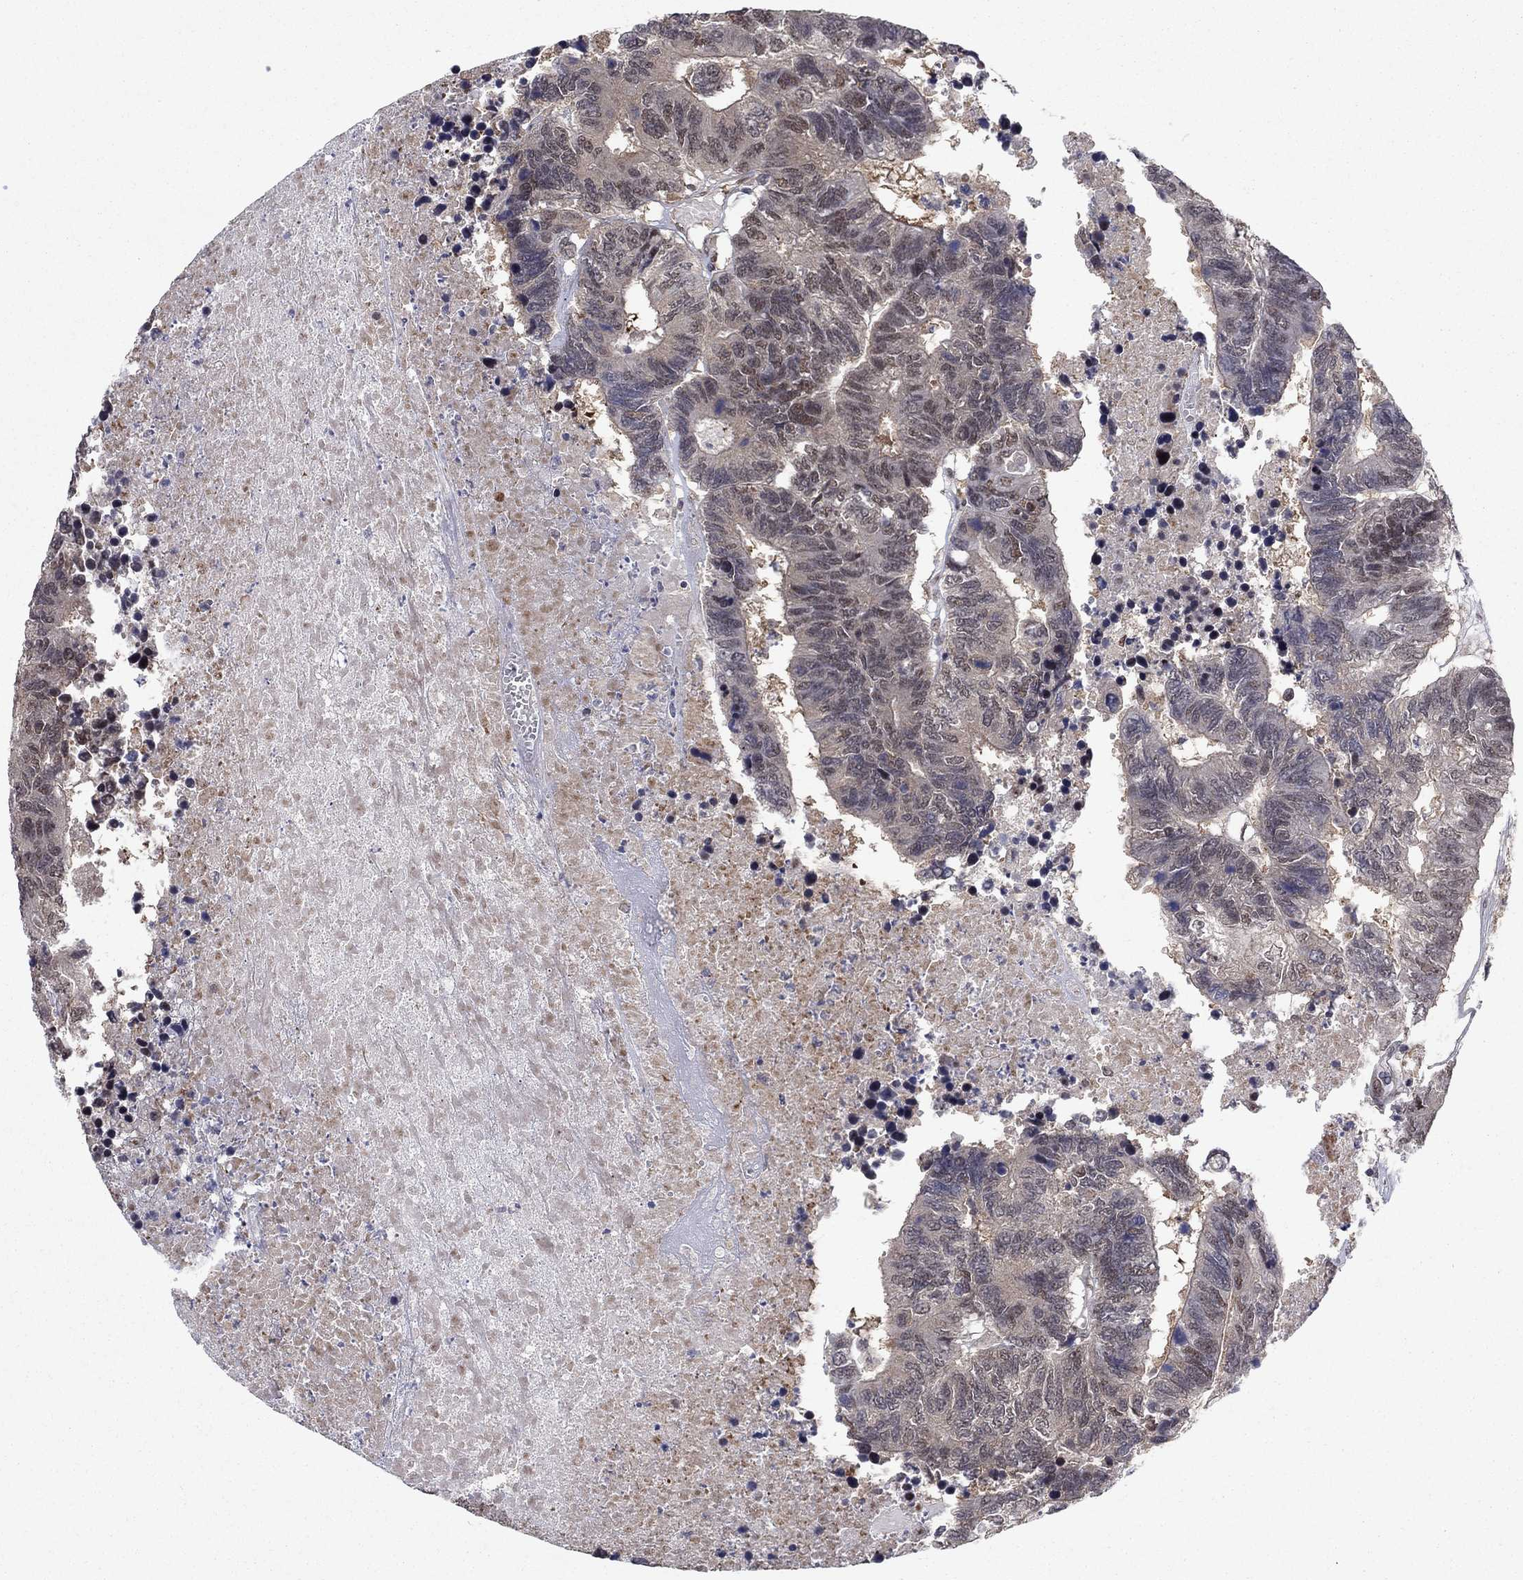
{"staining": {"intensity": "weak", "quantity": "25%-75%", "location": "nuclear"}, "tissue": "colorectal cancer", "cell_type": "Tumor cells", "image_type": "cancer", "snomed": [{"axis": "morphology", "description": "Adenocarcinoma, NOS"}, {"axis": "topography", "description": "Colon"}], "caption": "About 25%-75% of tumor cells in colorectal cancer (adenocarcinoma) reveal weak nuclear protein expression as visualized by brown immunohistochemical staining.", "gene": "PSMC1", "patient": {"sex": "female", "age": 48}}